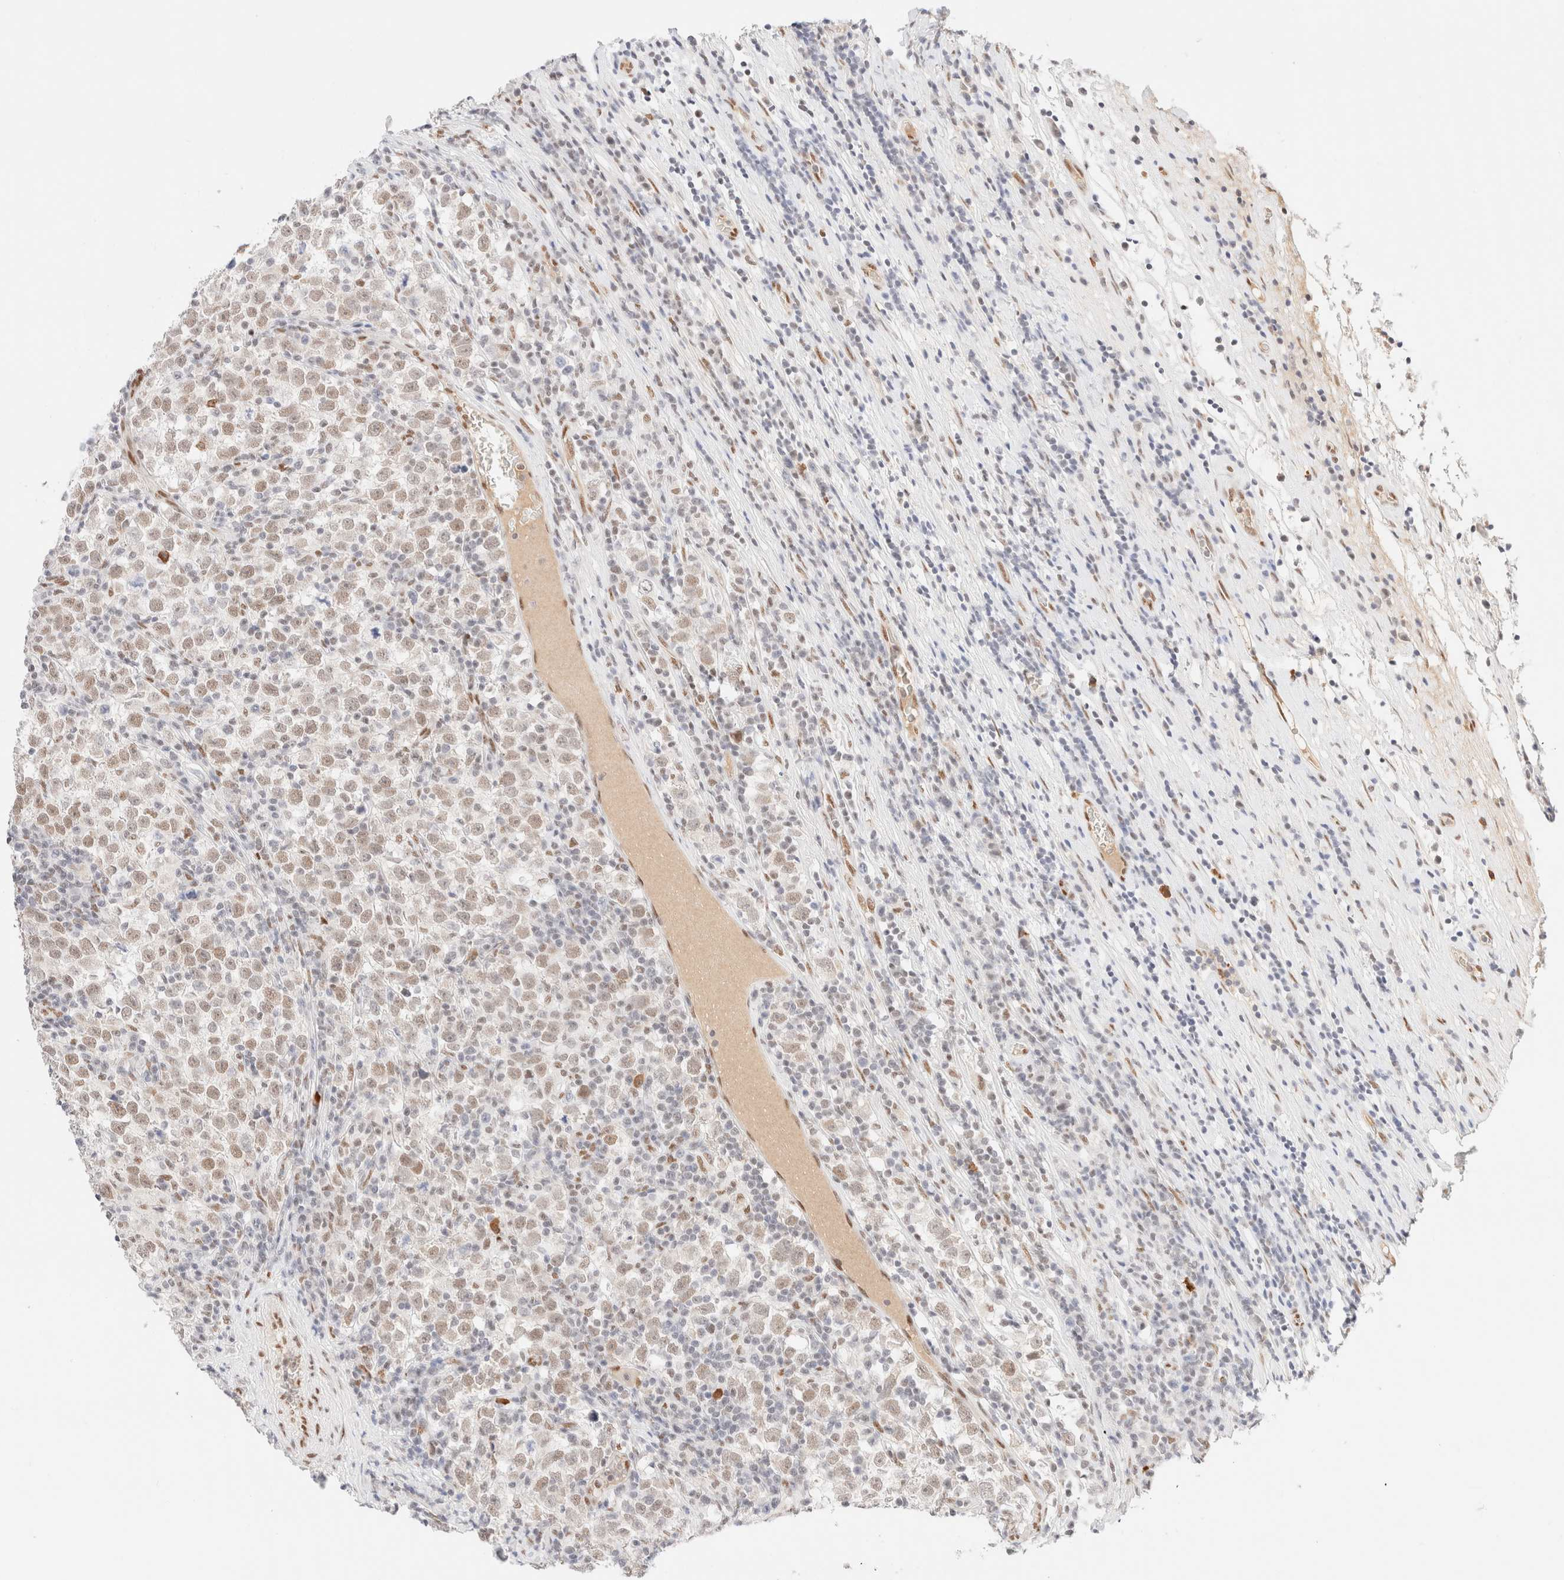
{"staining": {"intensity": "moderate", "quantity": ">75%", "location": "nuclear"}, "tissue": "testis cancer", "cell_type": "Tumor cells", "image_type": "cancer", "snomed": [{"axis": "morphology", "description": "Normal tissue, NOS"}, {"axis": "morphology", "description": "Seminoma, NOS"}, {"axis": "topography", "description": "Testis"}], "caption": "Tumor cells display moderate nuclear staining in approximately >75% of cells in testis cancer.", "gene": "CIC", "patient": {"sex": "male", "age": 43}}